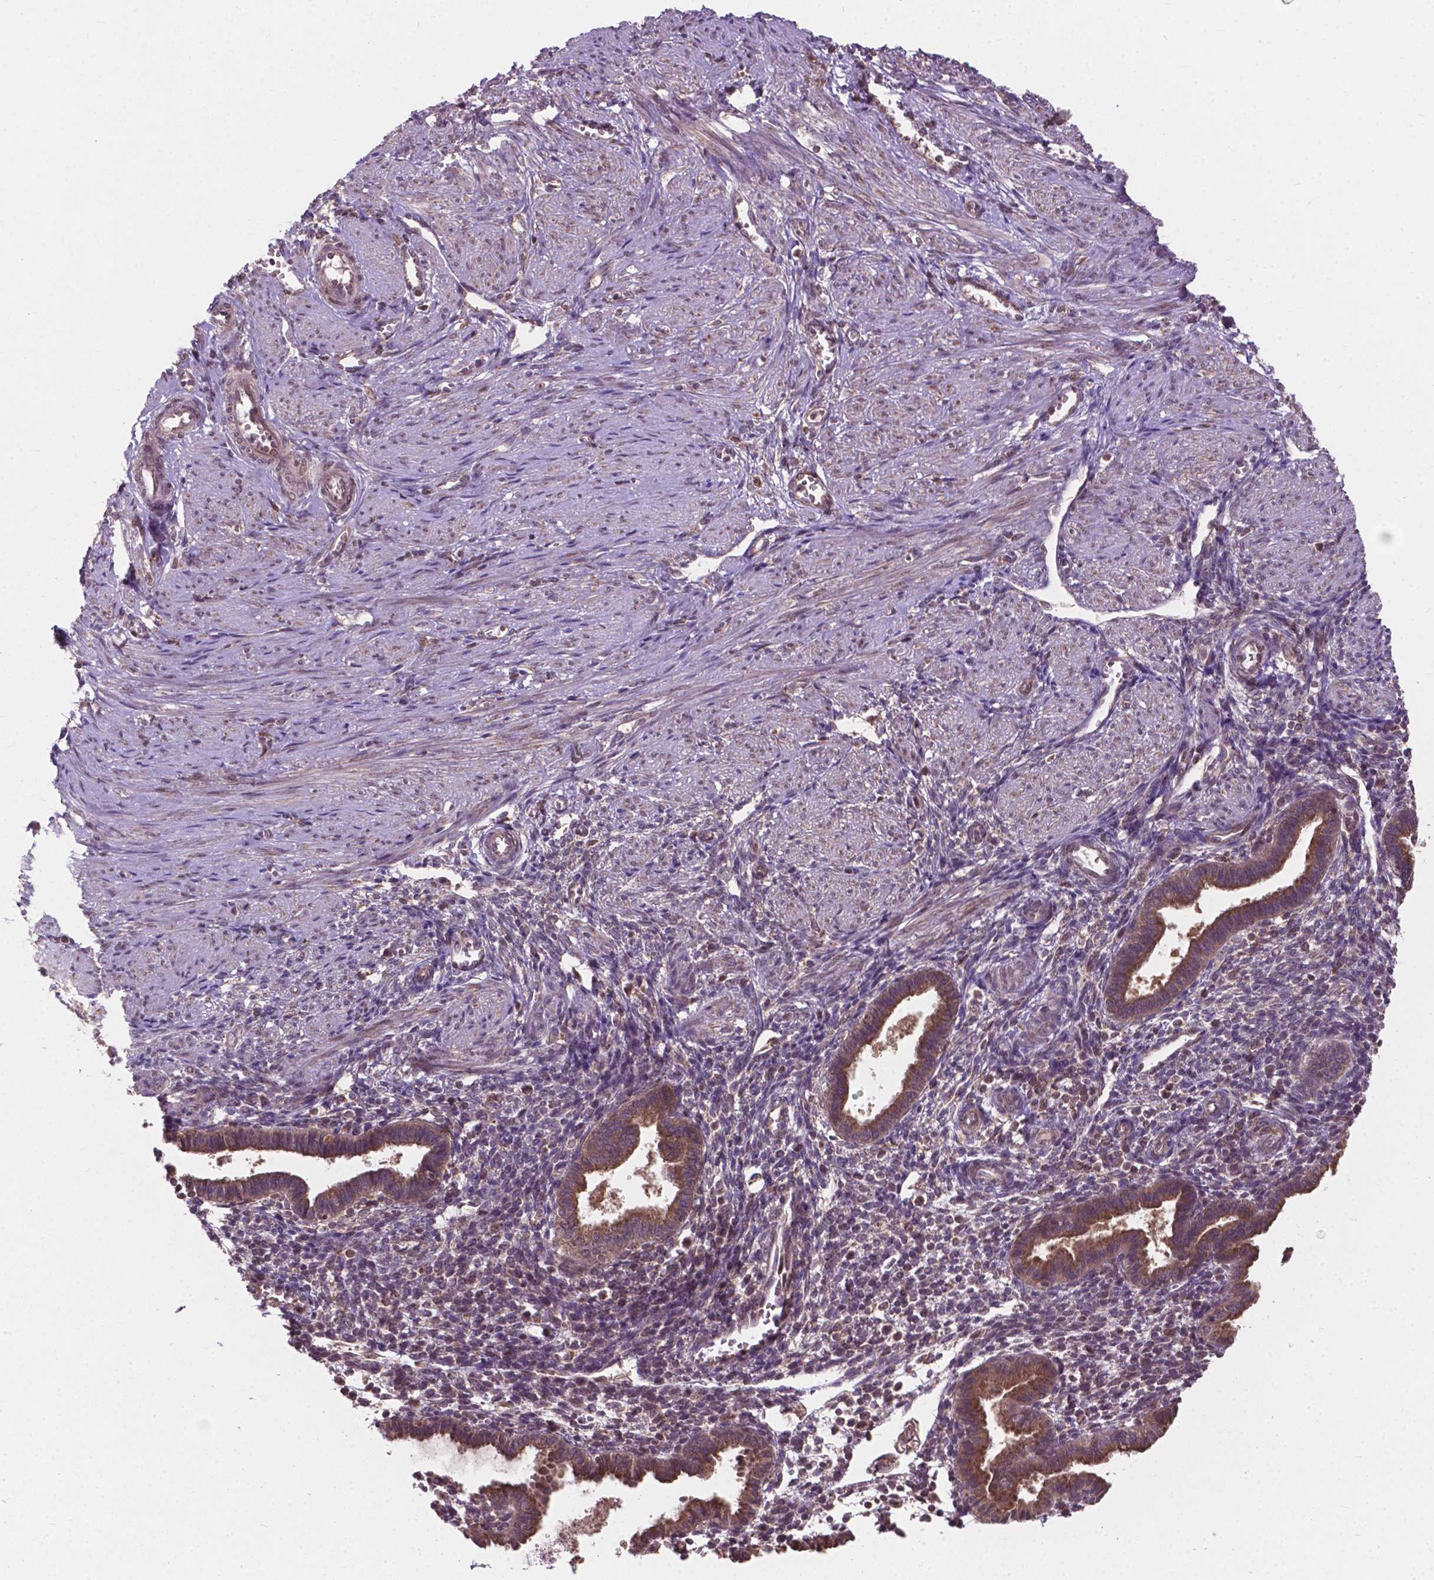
{"staining": {"intensity": "weak", "quantity": "<25%", "location": "nuclear"}, "tissue": "endometrium", "cell_type": "Cells in endometrial stroma", "image_type": "normal", "snomed": [{"axis": "morphology", "description": "Normal tissue, NOS"}, {"axis": "topography", "description": "Endometrium"}], "caption": "The histopathology image reveals no significant staining in cells in endometrial stroma of endometrium. (DAB immunohistochemistry, high magnification).", "gene": "MRPL33", "patient": {"sex": "female", "age": 37}}